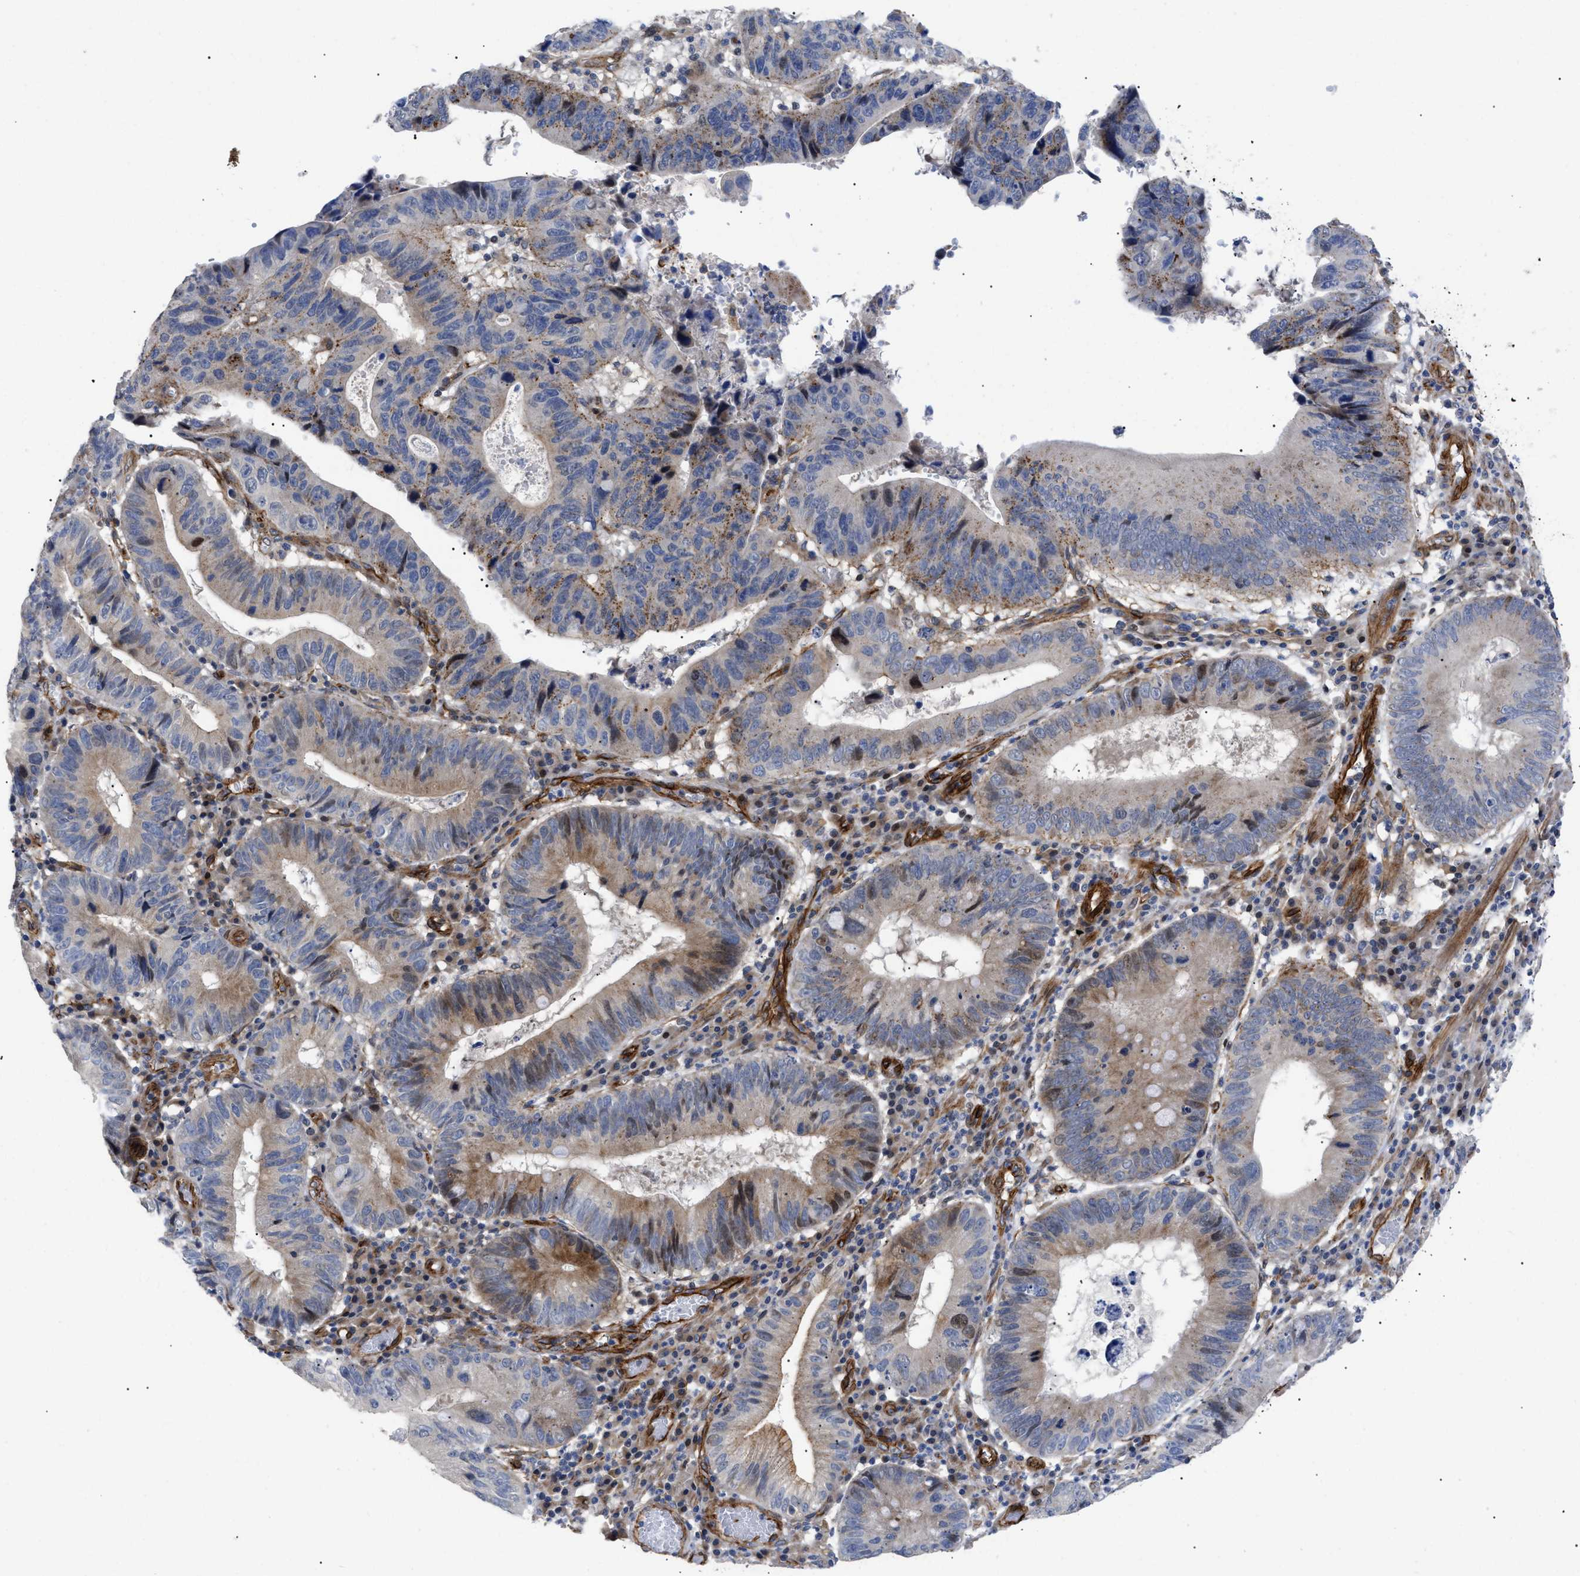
{"staining": {"intensity": "weak", "quantity": "<25%", "location": "cytoplasmic/membranous,nuclear"}, "tissue": "stomach cancer", "cell_type": "Tumor cells", "image_type": "cancer", "snomed": [{"axis": "morphology", "description": "Adenocarcinoma, NOS"}, {"axis": "topography", "description": "Stomach"}], "caption": "This is a image of IHC staining of stomach cancer (adenocarcinoma), which shows no expression in tumor cells.", "gene": "SFXN5", "patient": {"sex": "male", "age": 59}}